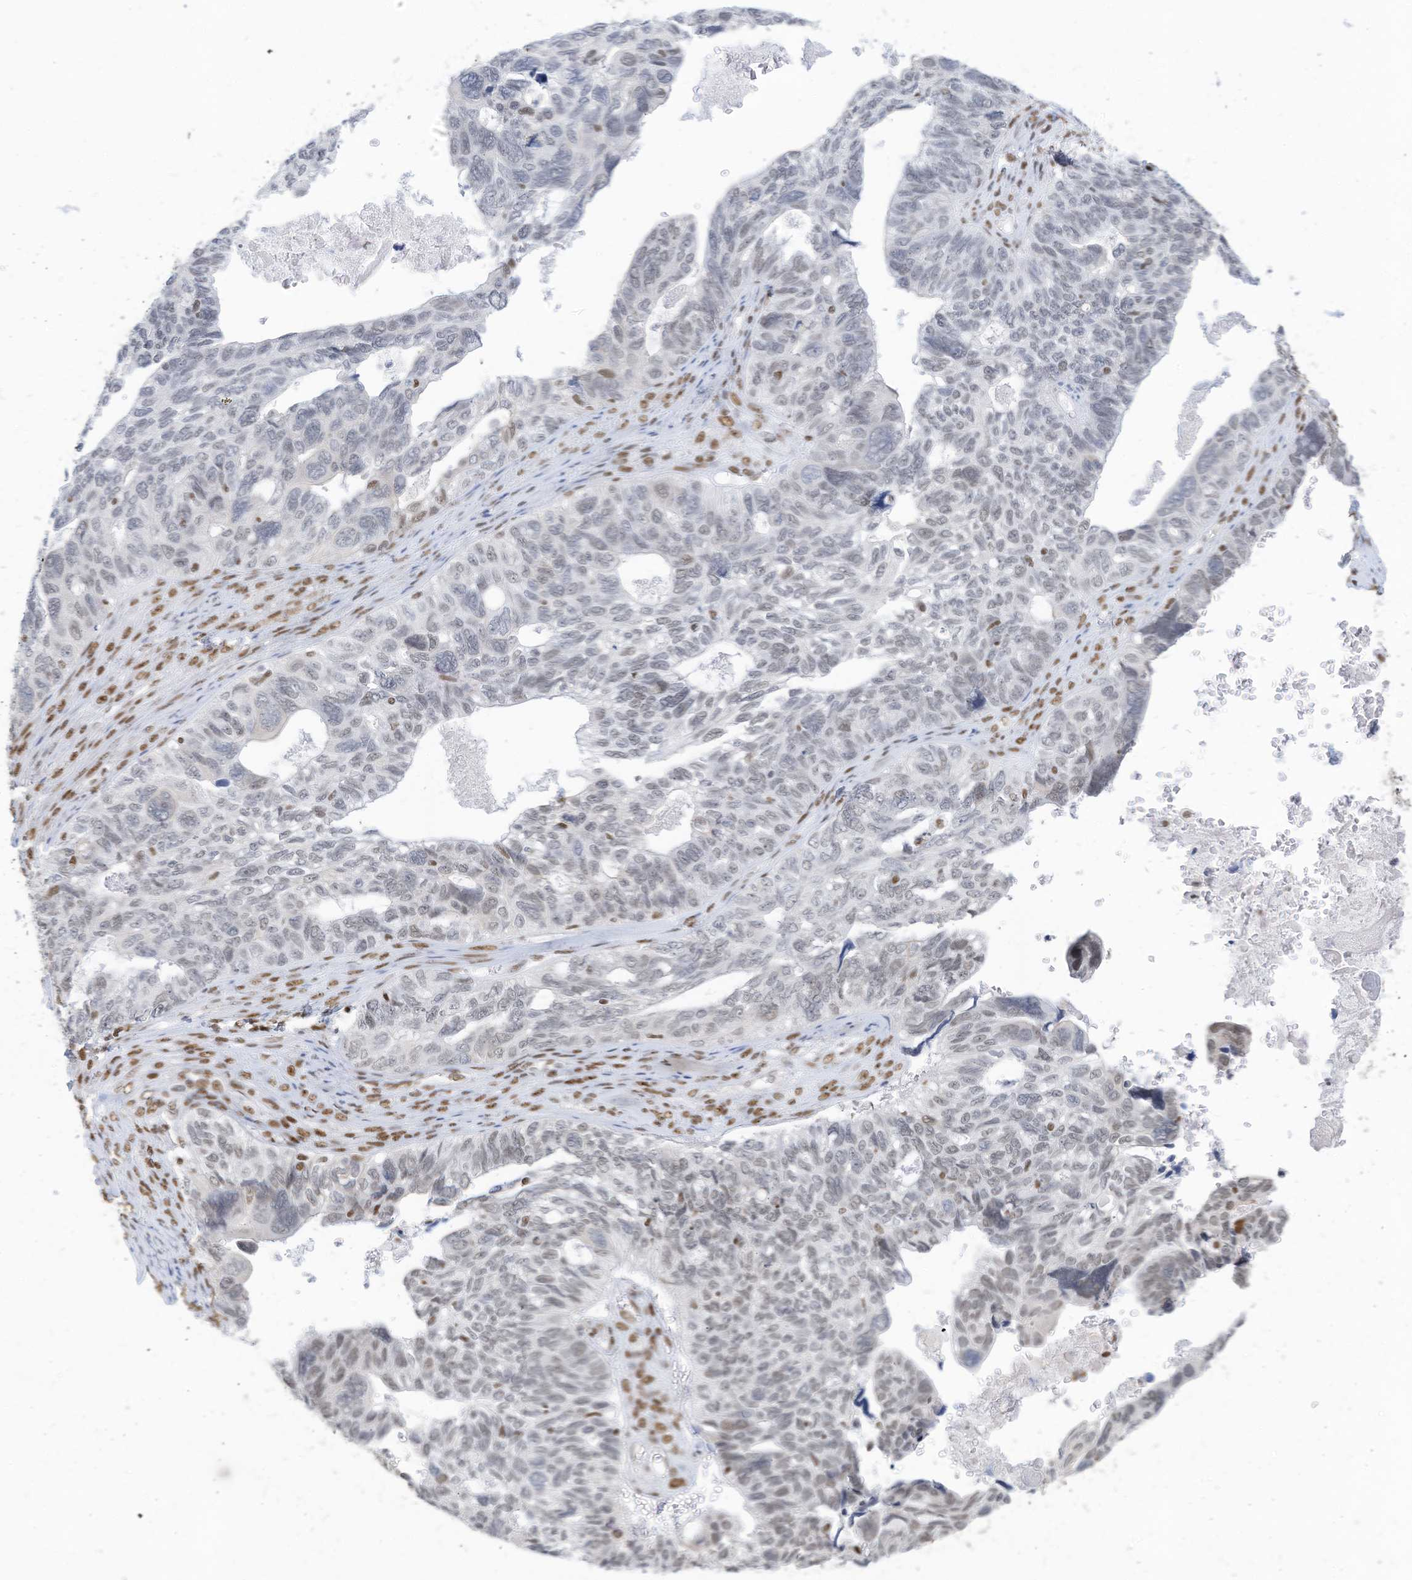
{"staining": {"intensity": "weak", "quantity": "<25%", "location": "nuclear"}, "tissue": "ovarian cancer", "cell_type": "Tumor cells", "image_type": "cancer", "snomed": [{"axis": "morphology", "description": "Cystadenocarcinoma, serous, NOS"}, {"axis": "topography", "description": "Ovary"}], "caption": "This is an IHC photomicrograph of serous cystadenocarcinoma (ovarian). There is no expression in tumor cells.", "gene": "KHSRP", "patient": {"sex": "female", "age": 79}}